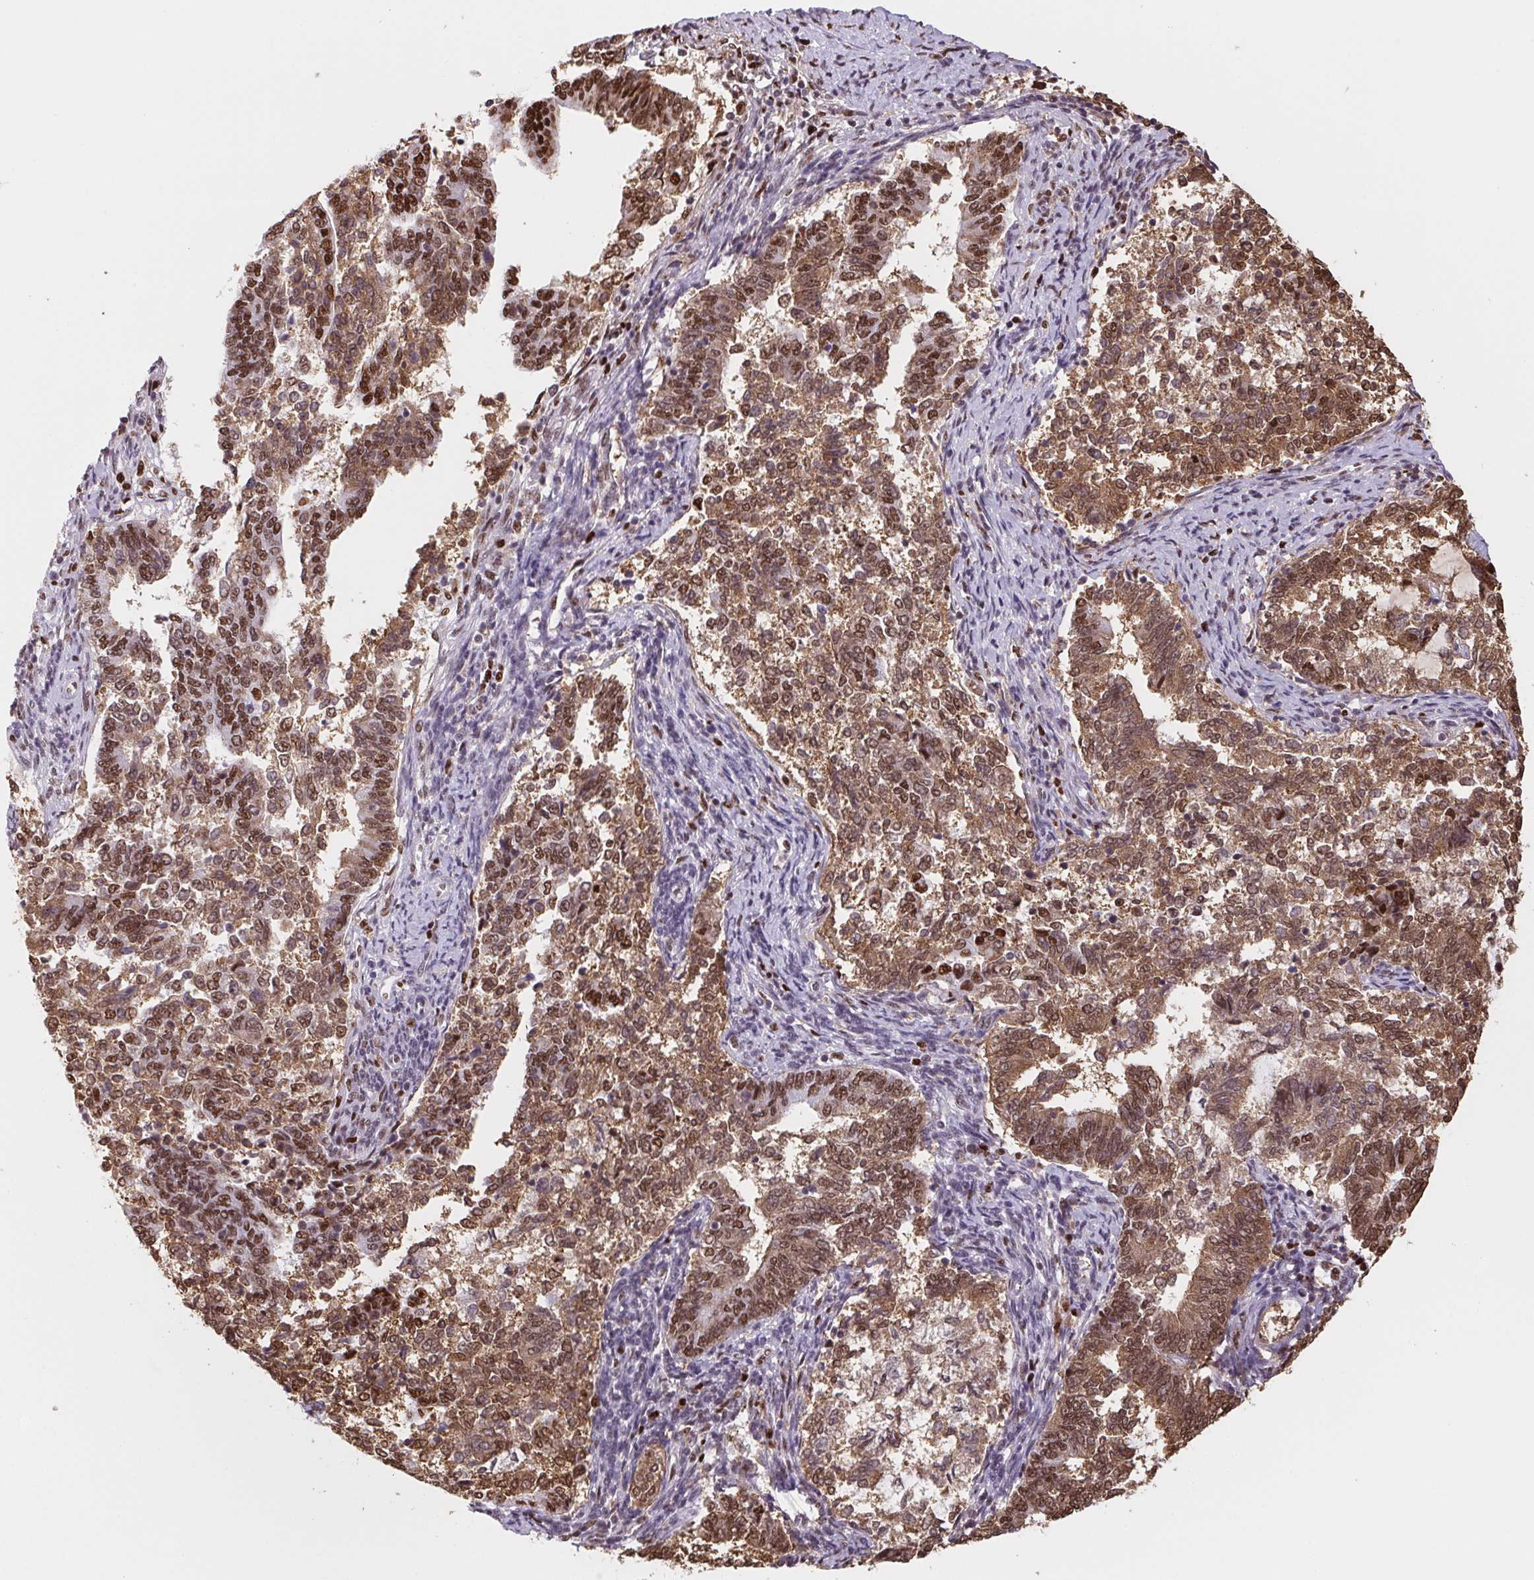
{"staining": {"intensity": "strong", "quantity": ">75%", "location": "cytoplasmic/membranous,nuclear"}, "tissue": "endometrial cancer", "cell_type": "Tumor cells", "image_type": "cancer", "snomed": [{"axis": "morphology", "description": "Adenocarcinoma, NOS"}, {"axis": "topography", "description": "Endometrium"}], "caption": "Endometrial adenocarcinoma was stained to show a protein in brown. There is high levels of strong cytoplasmic/membranous and nuclear positivity in approximately >75% of tumor cells.", "gene": "SET", "patient": {"sex": "female", "age": 65}}